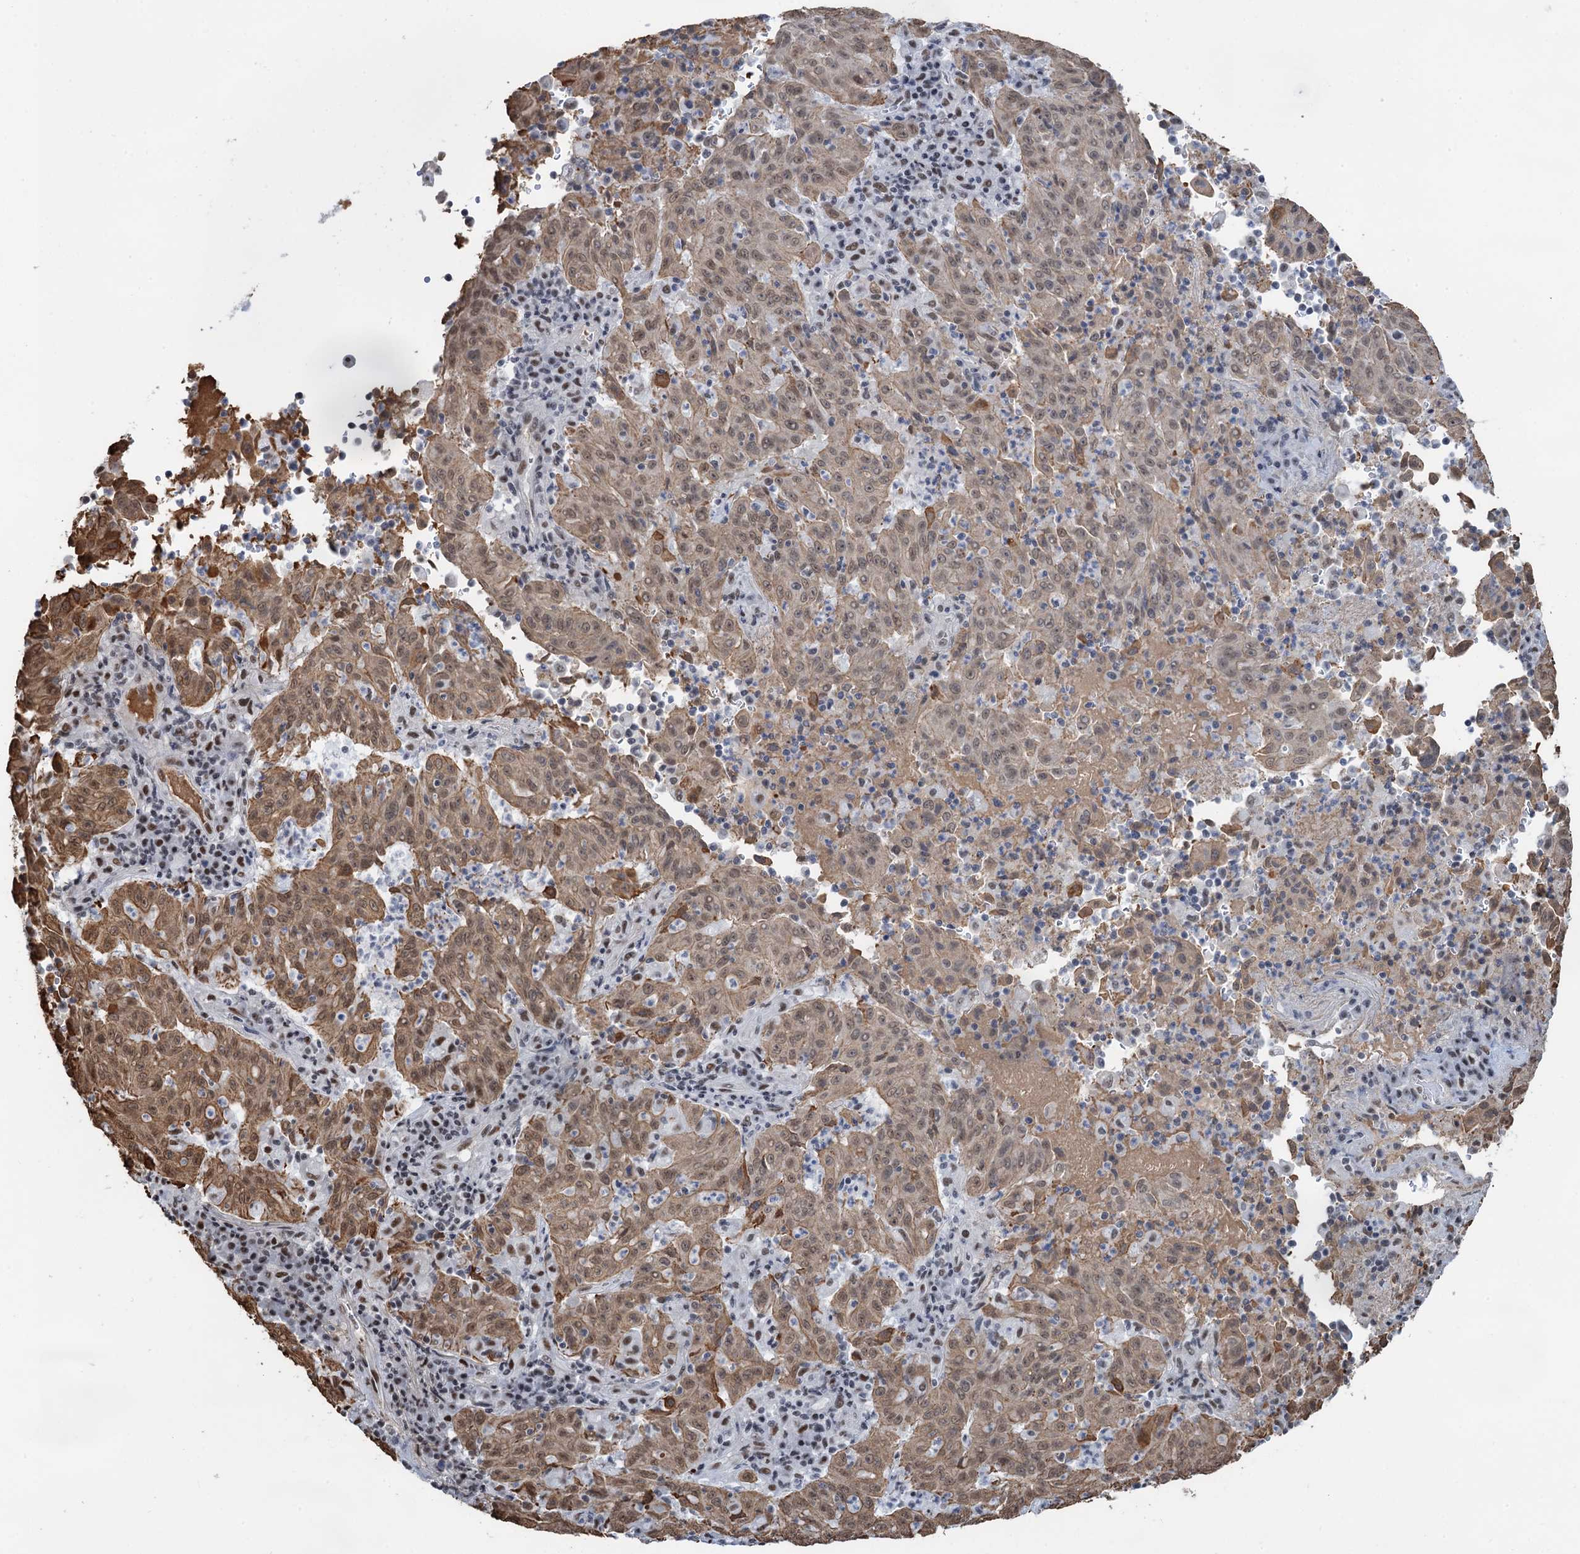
{"staining": {"intensity": "moderate", "quantity": ">75%", "location": "cytoplasmic/membranous,nuclear"}, "tissue": "pancreatic cancer", "cell_type": "Tumor cells", "image_type": "cancer", "snomed": [{"axis": "morphology", "description": "Adenocarcinoma, NOS"}, {"axis": "topography", "description": "Pancreas"}], "caption": "Immunohistochemical staining of pancreatic cancer (adenocarcinoma) demonstrates medium levels of moderate cytoplasmic/membranous and nuclear protein staining in approximately >75% of tumor cells.", "gene": "ZNF609", "patient": {"sex": "male", "age": 63}}